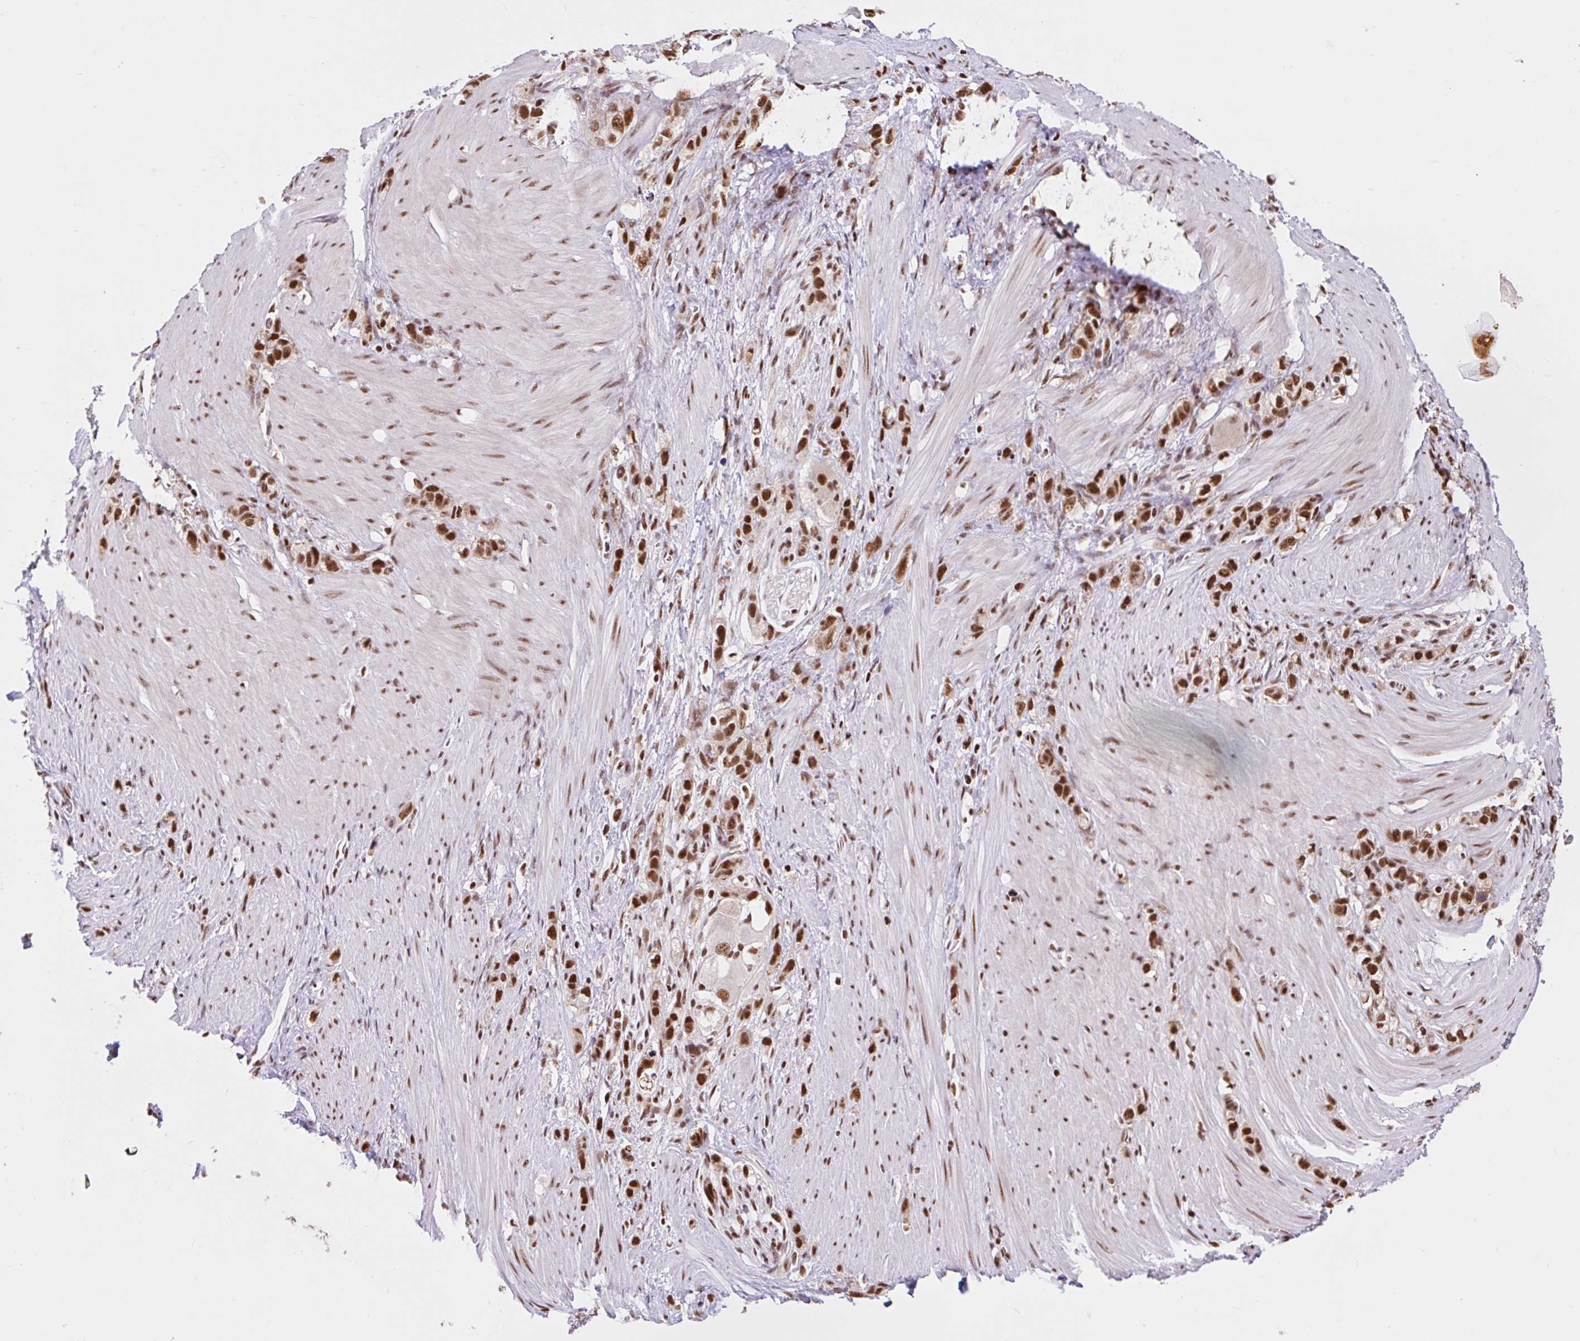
{"staining": {"intensity": "strong", "quantity": ">75%", "location": "nuclear"}, "tissue": "stomach cancer", "cell_type": "Tumor cells", "image_type": "cancer", "snomed": [{"axis": "morphology", "description": "Adenocarcinoma, NOS"}, {"axis": "topography", "description": "Stomach"}], "caption": "Strong nuclear staining is identified in approximately >75% of tumor cells in stomach cancer (adenocarcinoma). (brown staining indicates protein expression, while blue staining denotes nuclei).", "gene": "CCDC12", "patient": {"sex": "female", "age": 65}}